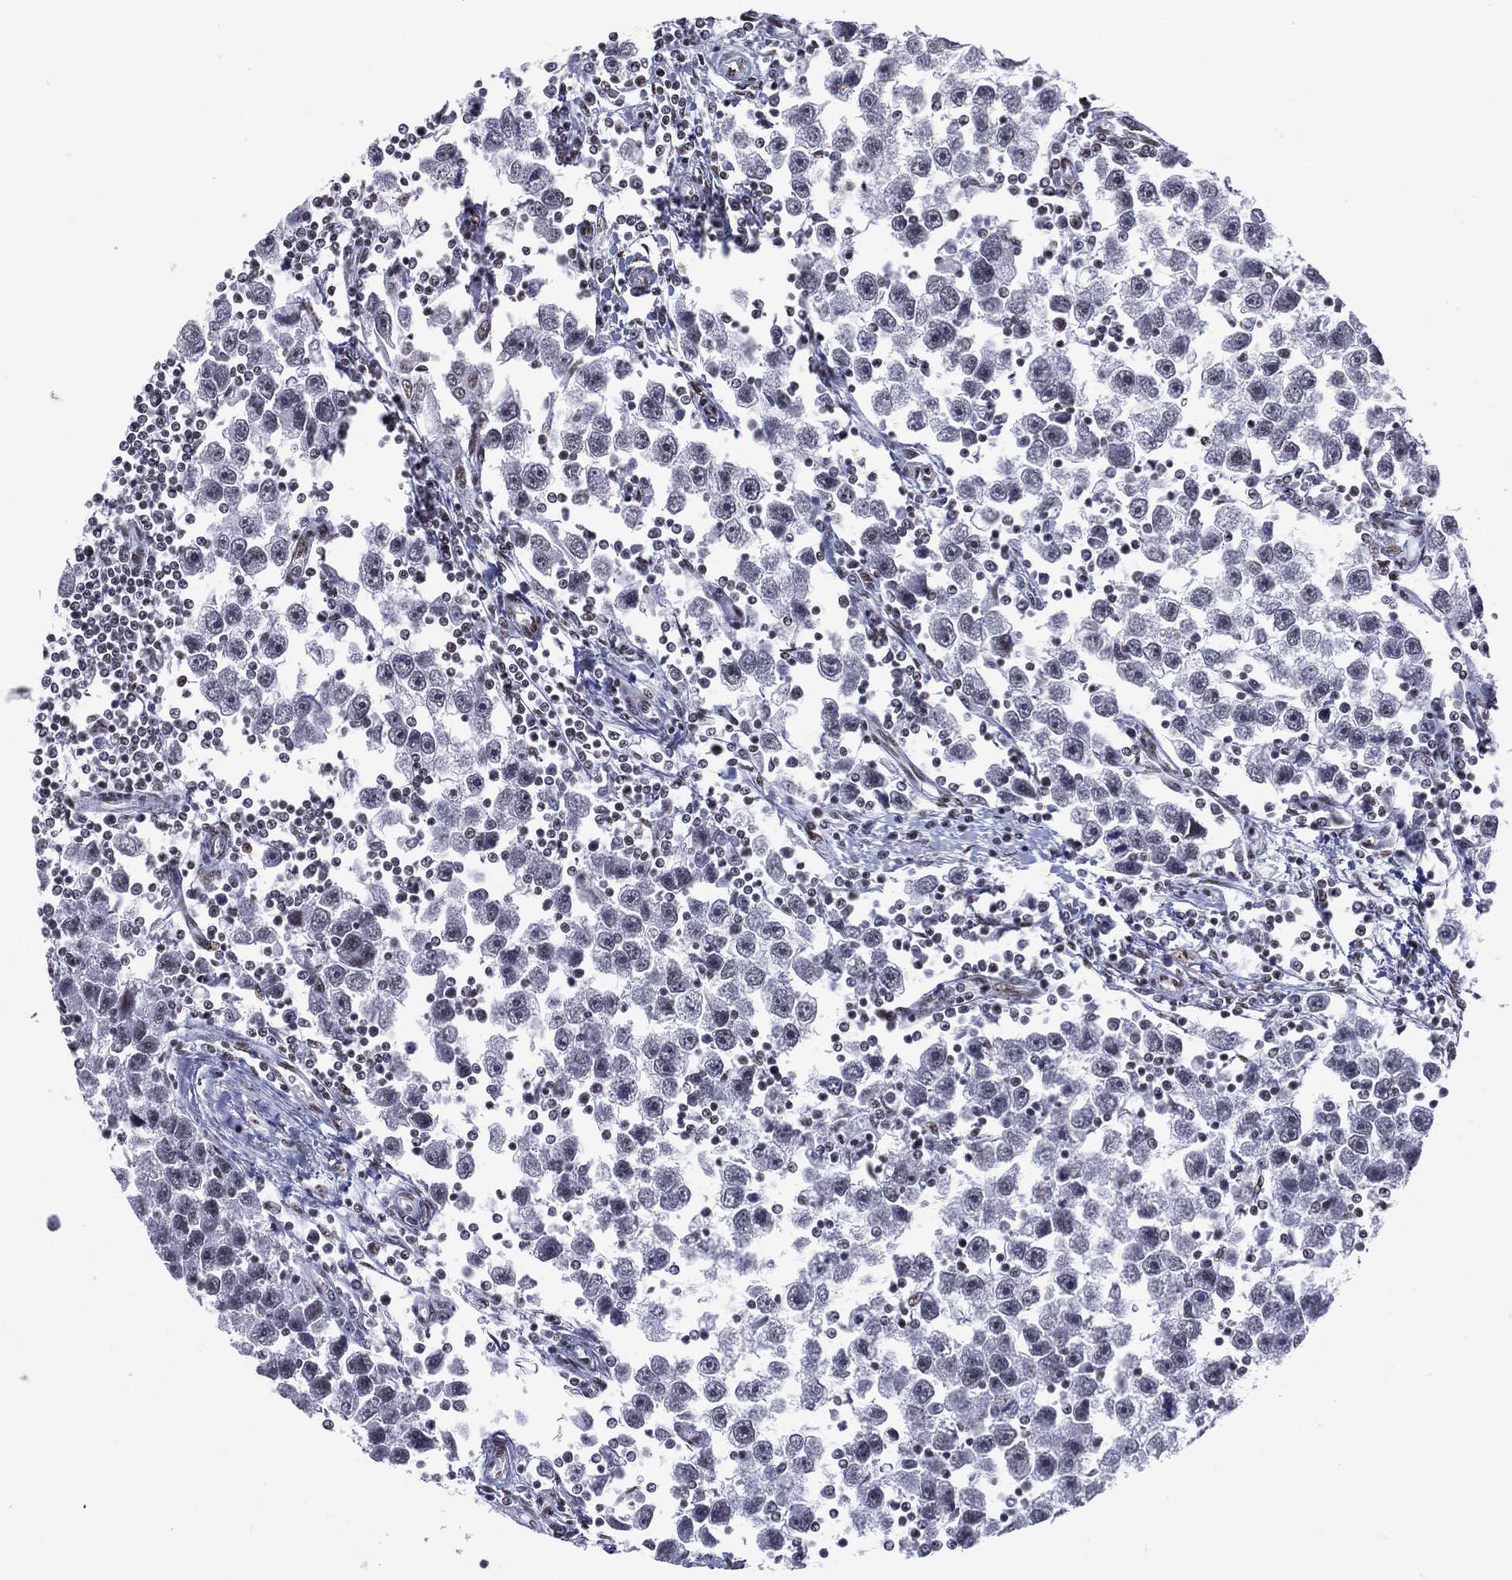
{"staining": {"intensity": "negative", "quantity": "none", "location": "none"}, "tissue": "testis cancer", "cell_type": "Tumor cells", "image_type": "cancer", "snomed": [{"axis": "morphology", "description": "Seminoma, NOS"}, {"axis": "topography", "description": "Testis"}], "caption": "An IHC histopathology image of testis cancer is shown. There is no staining in tumor cells of testis cancer. (DAB (3,3'-diaminobenzidine) immunohistochemistry with hematoxylin counter stain).", "gene": "ZNF7", "patient": {"sex": "male", "age": 30}}